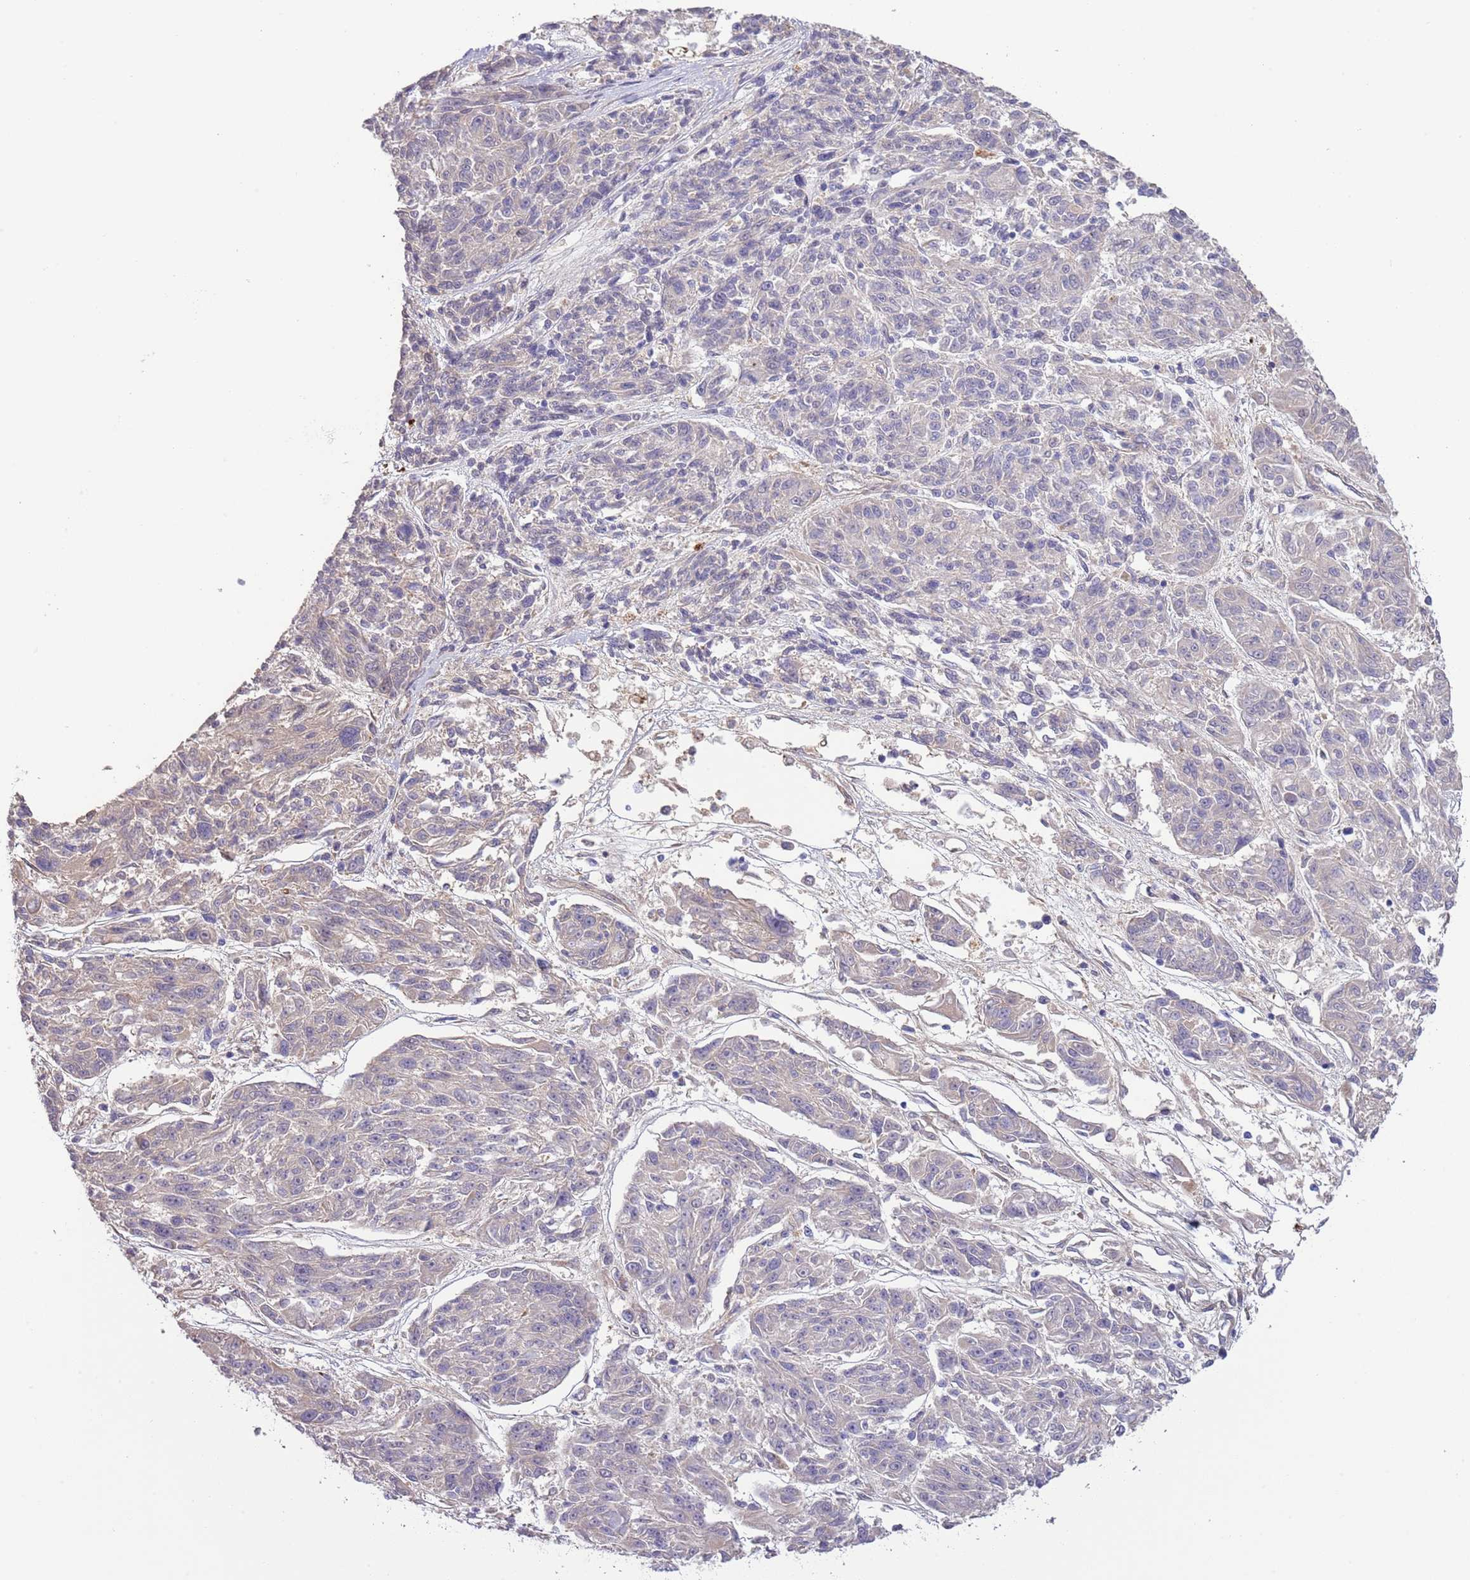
{"staining": {"intensity": "negative", "quantity": "none", "location": "none"}, "tissue": "melanoma", "cell_type": "Tumor cells", "image_type": "cancer", "snomed": [{"axis": "morphology", "description": "Malignant melanoma, NOS"}, {"axis": "topography", "description": "Skin"}], "caption": "Tumor cells show no significant protein positivity in melanoma. Brightfield microscopy of immunohistochemistry (IHC) stained with DAB (brown) and hematoxylin (blue), captured at high magnification.", "gene": "ABHD17C", "patient": {"sex": "male", "age": 53}}